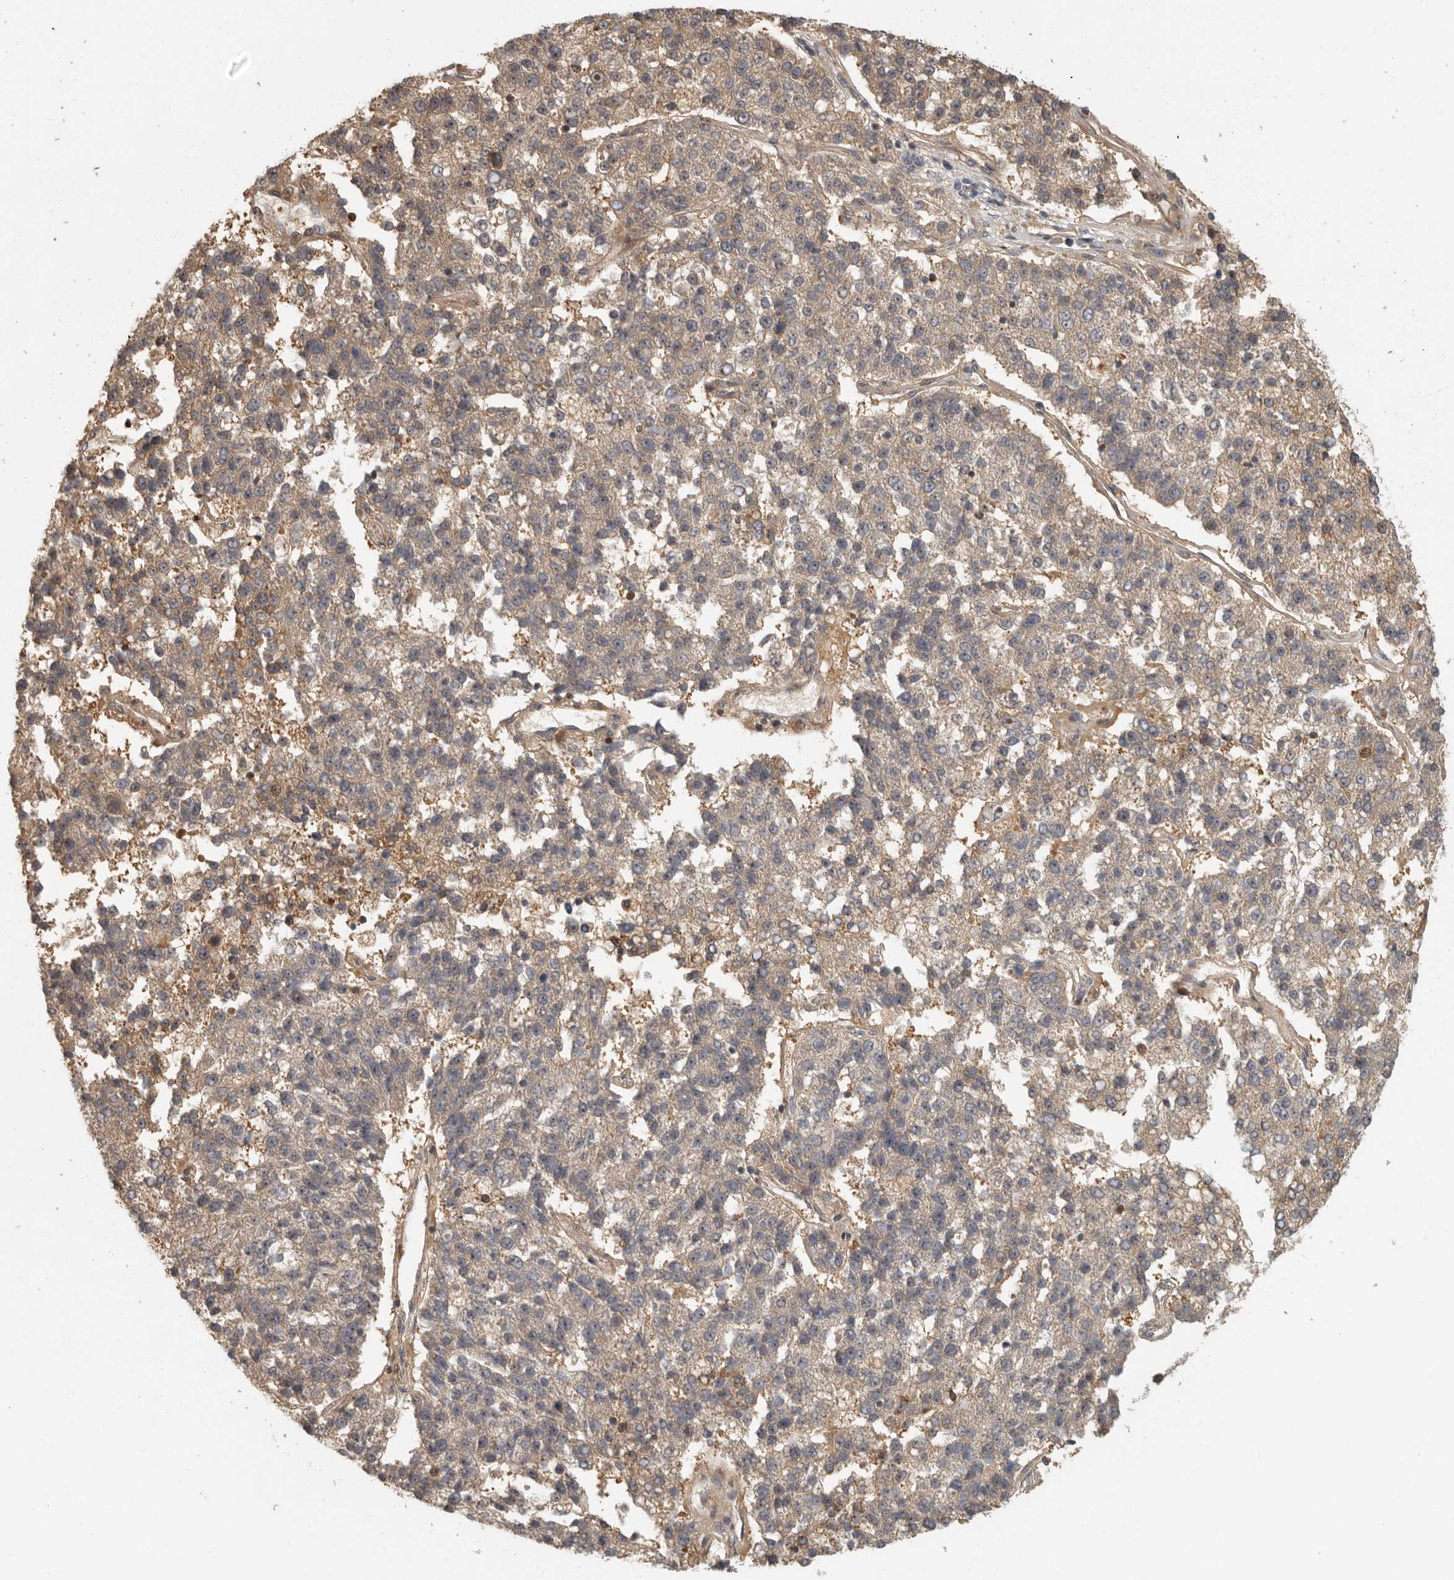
{"staining": {"intensity": "weak", "quantity": ">75%", "location": "cytoplasmic/membranous"}, "tissue": "pancreatic cancer", "cell_type": "Tumor cells", "image_type": "cancer", "snomed": [{"axis": "morphology", "description": "Adenocarcinoma, NOS"}, {"axis": "topography", "description": "Pancreas"}], "caption": "Weak cytoplasmic/membranous protein expression is seen in approximately >75% of tumor cells in adenocarcinoma (pancreatic).", "gene": "SWT1", "patient": {"sex": "female", "age": 61}}